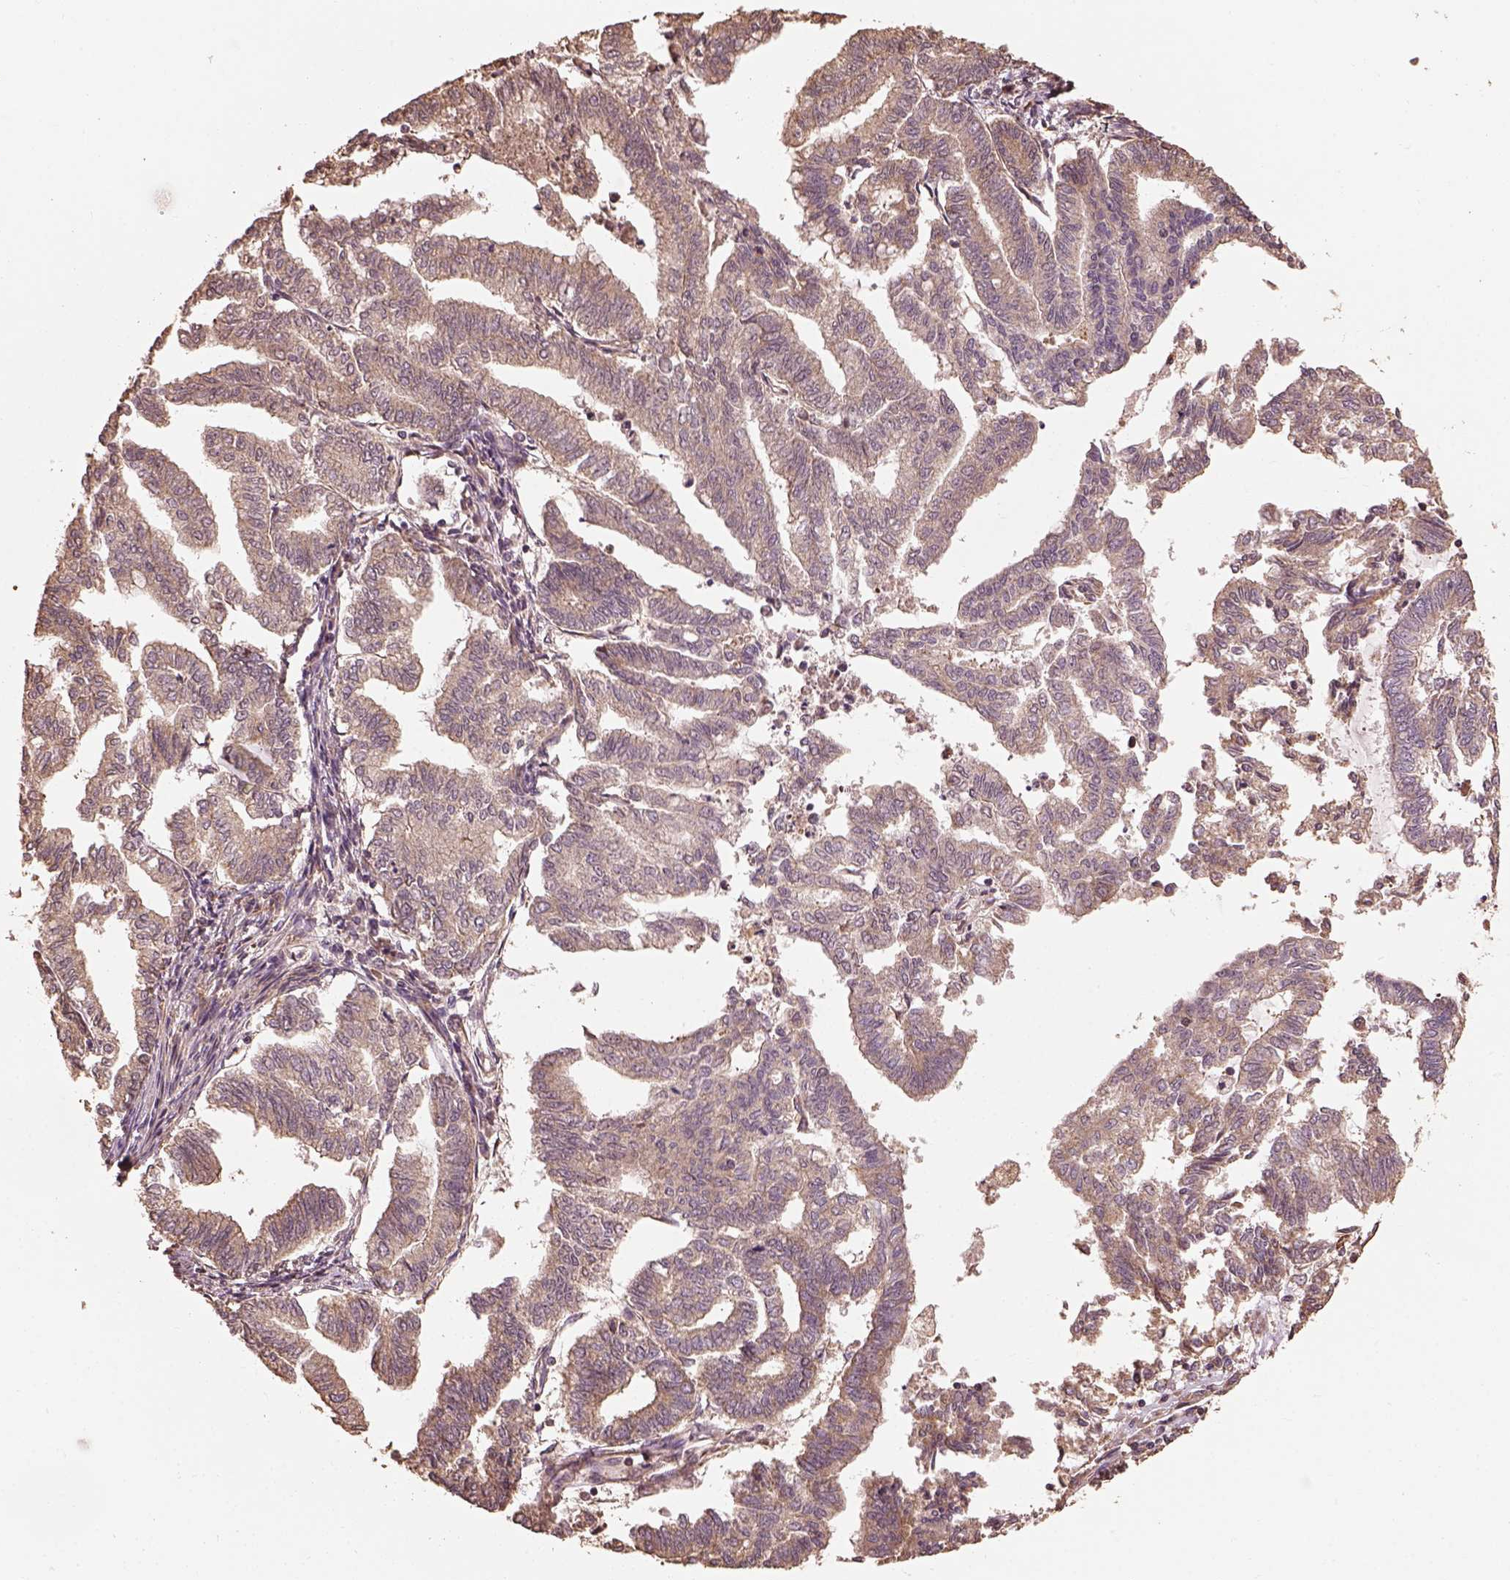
{"staining": {"intensity": "weak", "quantity": ">75%", "location": "cytoplasmic/membranous"}, "tissue": "endometrial cancer", "cell_type": "Tumor cells", "image_type": "cancer", "snomed": [{"axis": "morphology", "description": "Adenocarcinoma, NOS"}, {"axis": "topography", "description": "Endometrium"}], "caption": "The histopathology image demonstrates staining of adenocarcinoma (endometrial), revealing weak cytoplasmic/membranous protein positivity (brown color) within tumor cells.", "gene": "METTL4", "patient": {"sex": "female", "age": 79}}